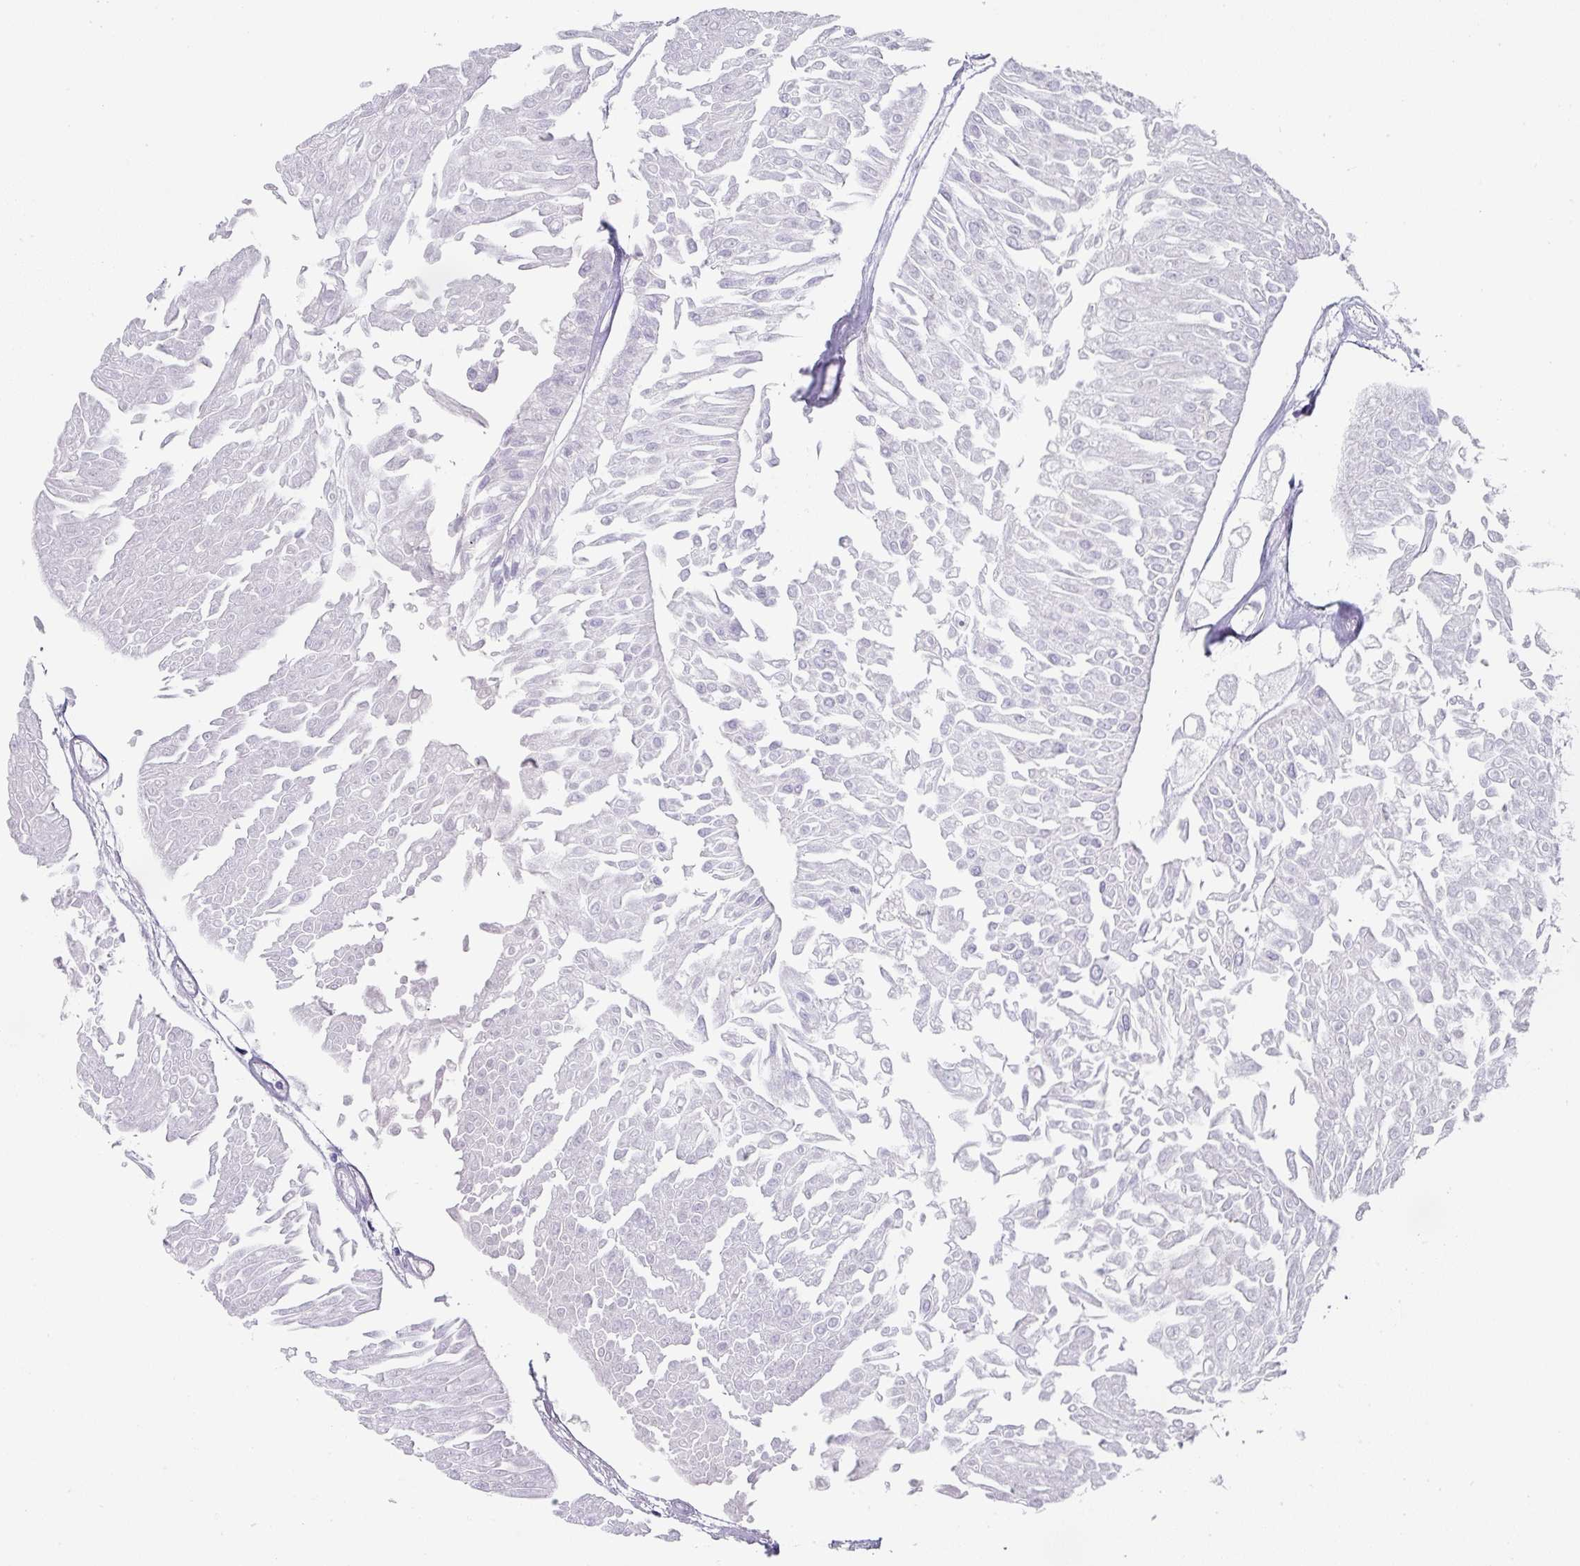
{"staining": {"intensity": "negative", "quantity": "none", "location": "none"}, "tissue": "urothelial cancer", "cell_type": "Tumor cells", "image_type": "cancer", "snomed": [{"axis": "morphology", "description": "Urothelial carcinoma, Low grade"}, {"axis": "topography", "description": "Urinary bladder"}], "caption": "Immunohistochemistry micrograph of urothelial carcinoma (low-grade) stained for a protein (brown), which reveals no expression in tumor cells. (Brightfield microscopy of DAB (3,3'-diaminobenzidine) immunohistochemistry (IHC) at high magnification).", "gene": "BTLA", "patient": {"sex": "male", "age": 67}}